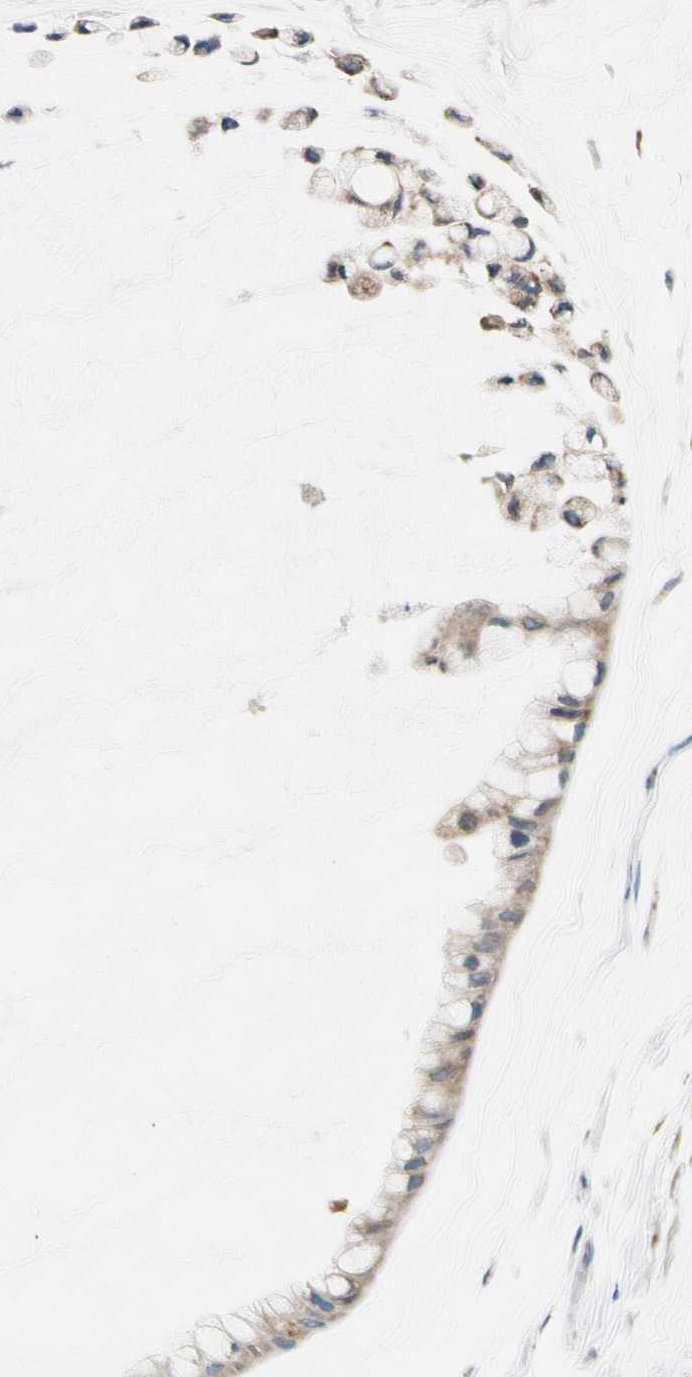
{"staining": {"intensity": "moderate", "quantity": ">75%", "location": "cytoplasmic/membranous"}, "tissue": "ovarian cancer", "cell_type": "Tumor cells", "image_type": "cancer", "snomed": [{"axis": "morphology", "description": "Cystadenocarcinoma, mucinous, NOS"}, {"axis": "topography", "description": "Ovary"}], "caption": "Ovarian cancer (mucinous cystadenocarcinoma) tissue demonstrates moderate cytoplasmic/membranous positivity in about >75% of tumor cells, visualized by immunohistochemistry.", "gene": "LRPAP1", "patient": {"sex": "female", "age": 39}}